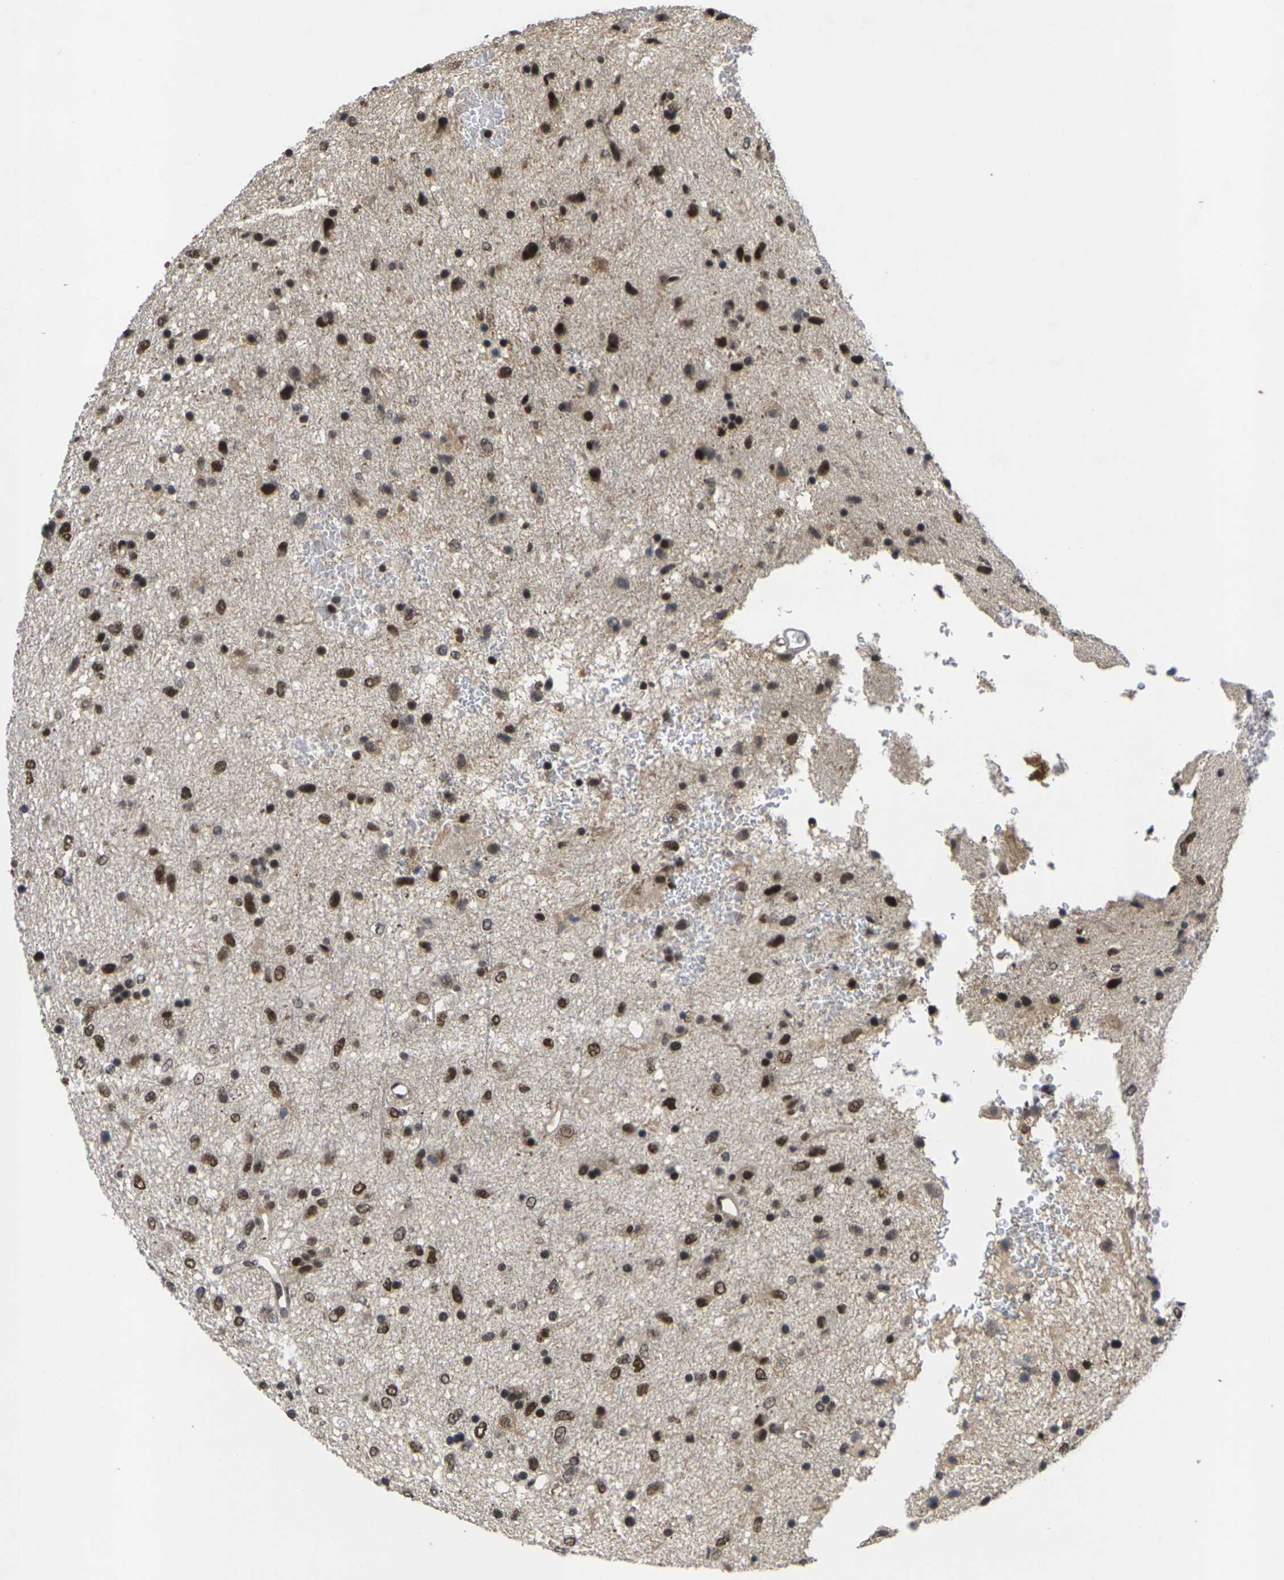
{"staining": {"intensity": "strong", "quantity": ">75%", "location": "nuclear"}, "tissue": "glioma", "cell_type": "Tumor cells", "image_type": "cancer", "snomed": [{"axis": "morphology", "description": "Glioma, malignant, Low grade"}, {"axis": "topography", "description": "Brain"}], "caption": "IHC of low-grade glioma (malignant) exhibits high levels of strong nuclear positivity in approximately >75% of tumor cells.", "gene": "GTF2E1", "patient": {"sex": "male", "age": 77}}